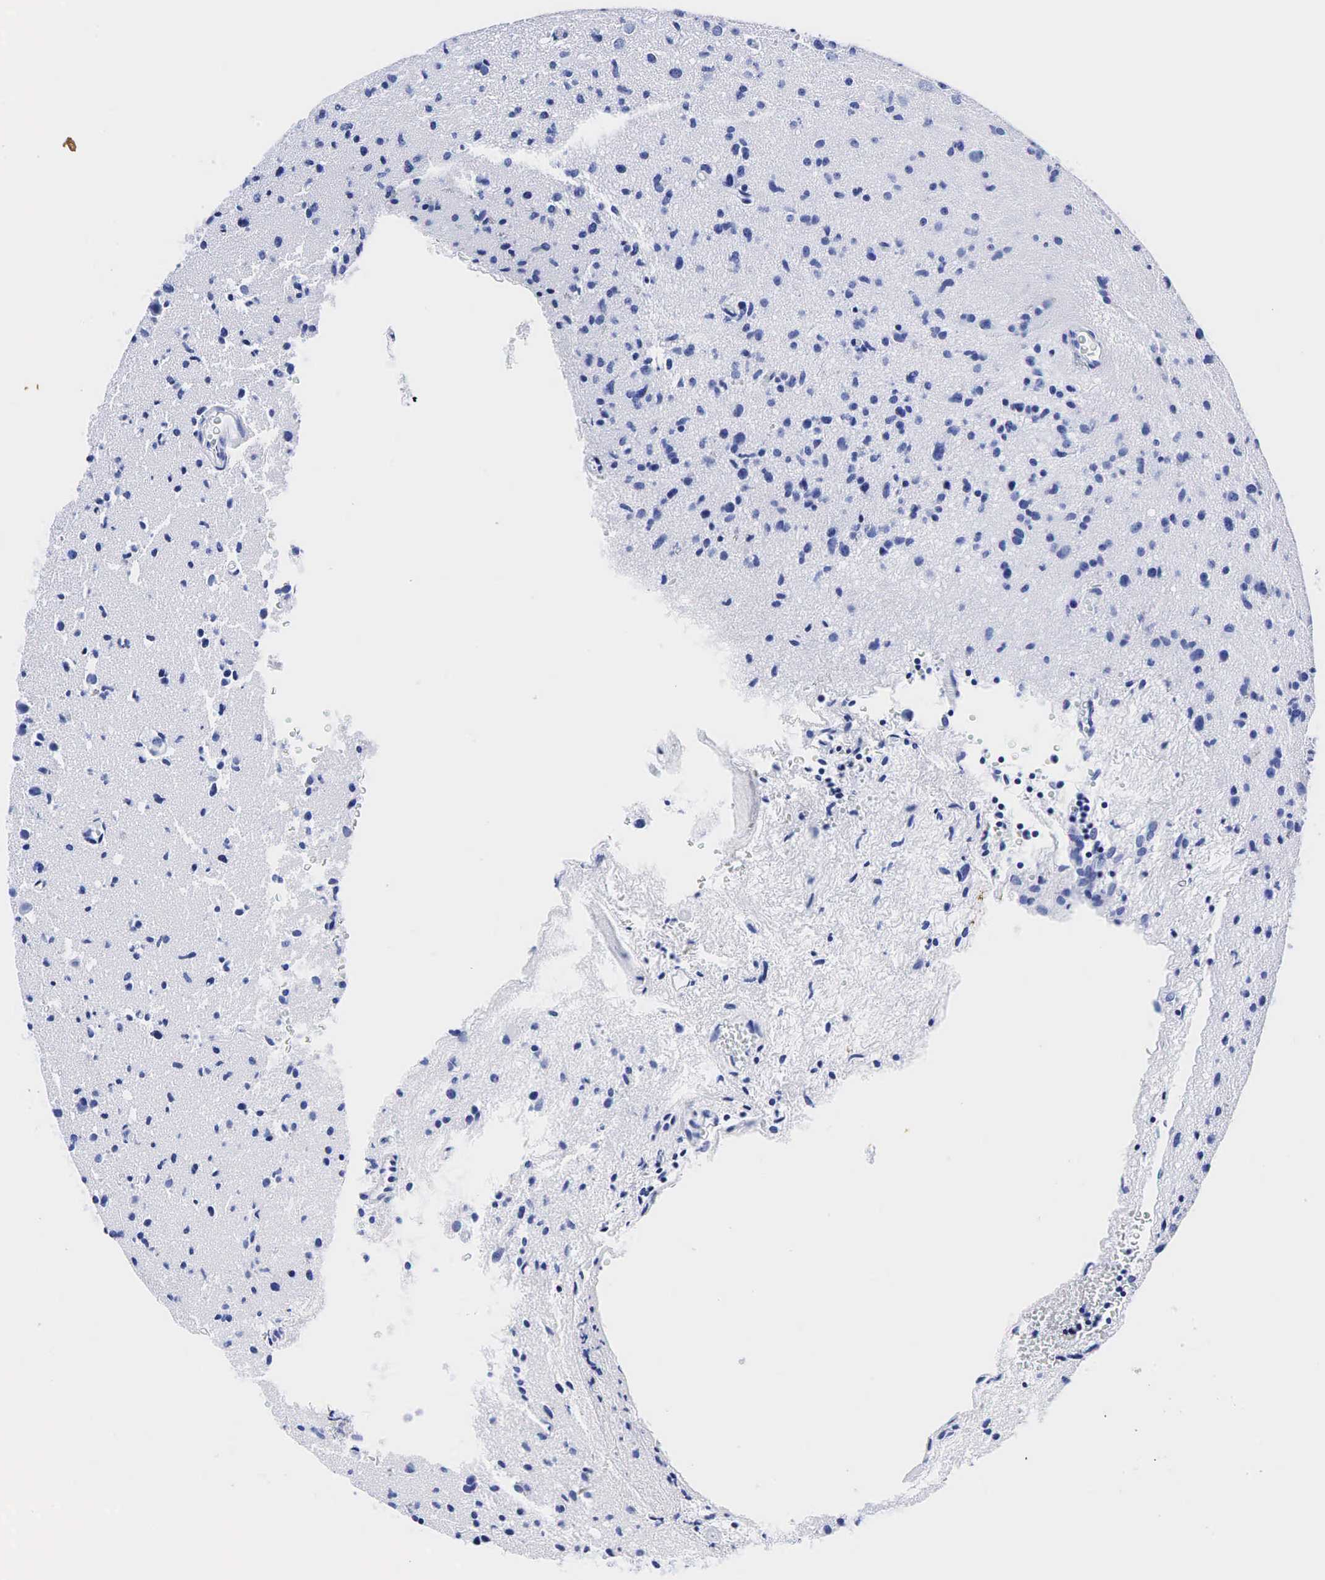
{"staining": {"intensity": "negative", "quantity": "none", "location": "none"}, "tissue": "glioma", "cell_type": "Tumor cells", "image_type": "cancer", "snomed": [{"axis": "morphology", "description": "Glioma, malignant, Low grade"}, {"axis": "topography", "description": "Brain"}], "caption": "High magnification brightfield microscopy of malignant low-grade glioma stained with DAB (brown) and counterstained with hematoxylin (blue): tumor cells show no significant expression.", "gene": "TG", "patient": {"sex": "female", "age": 46}}